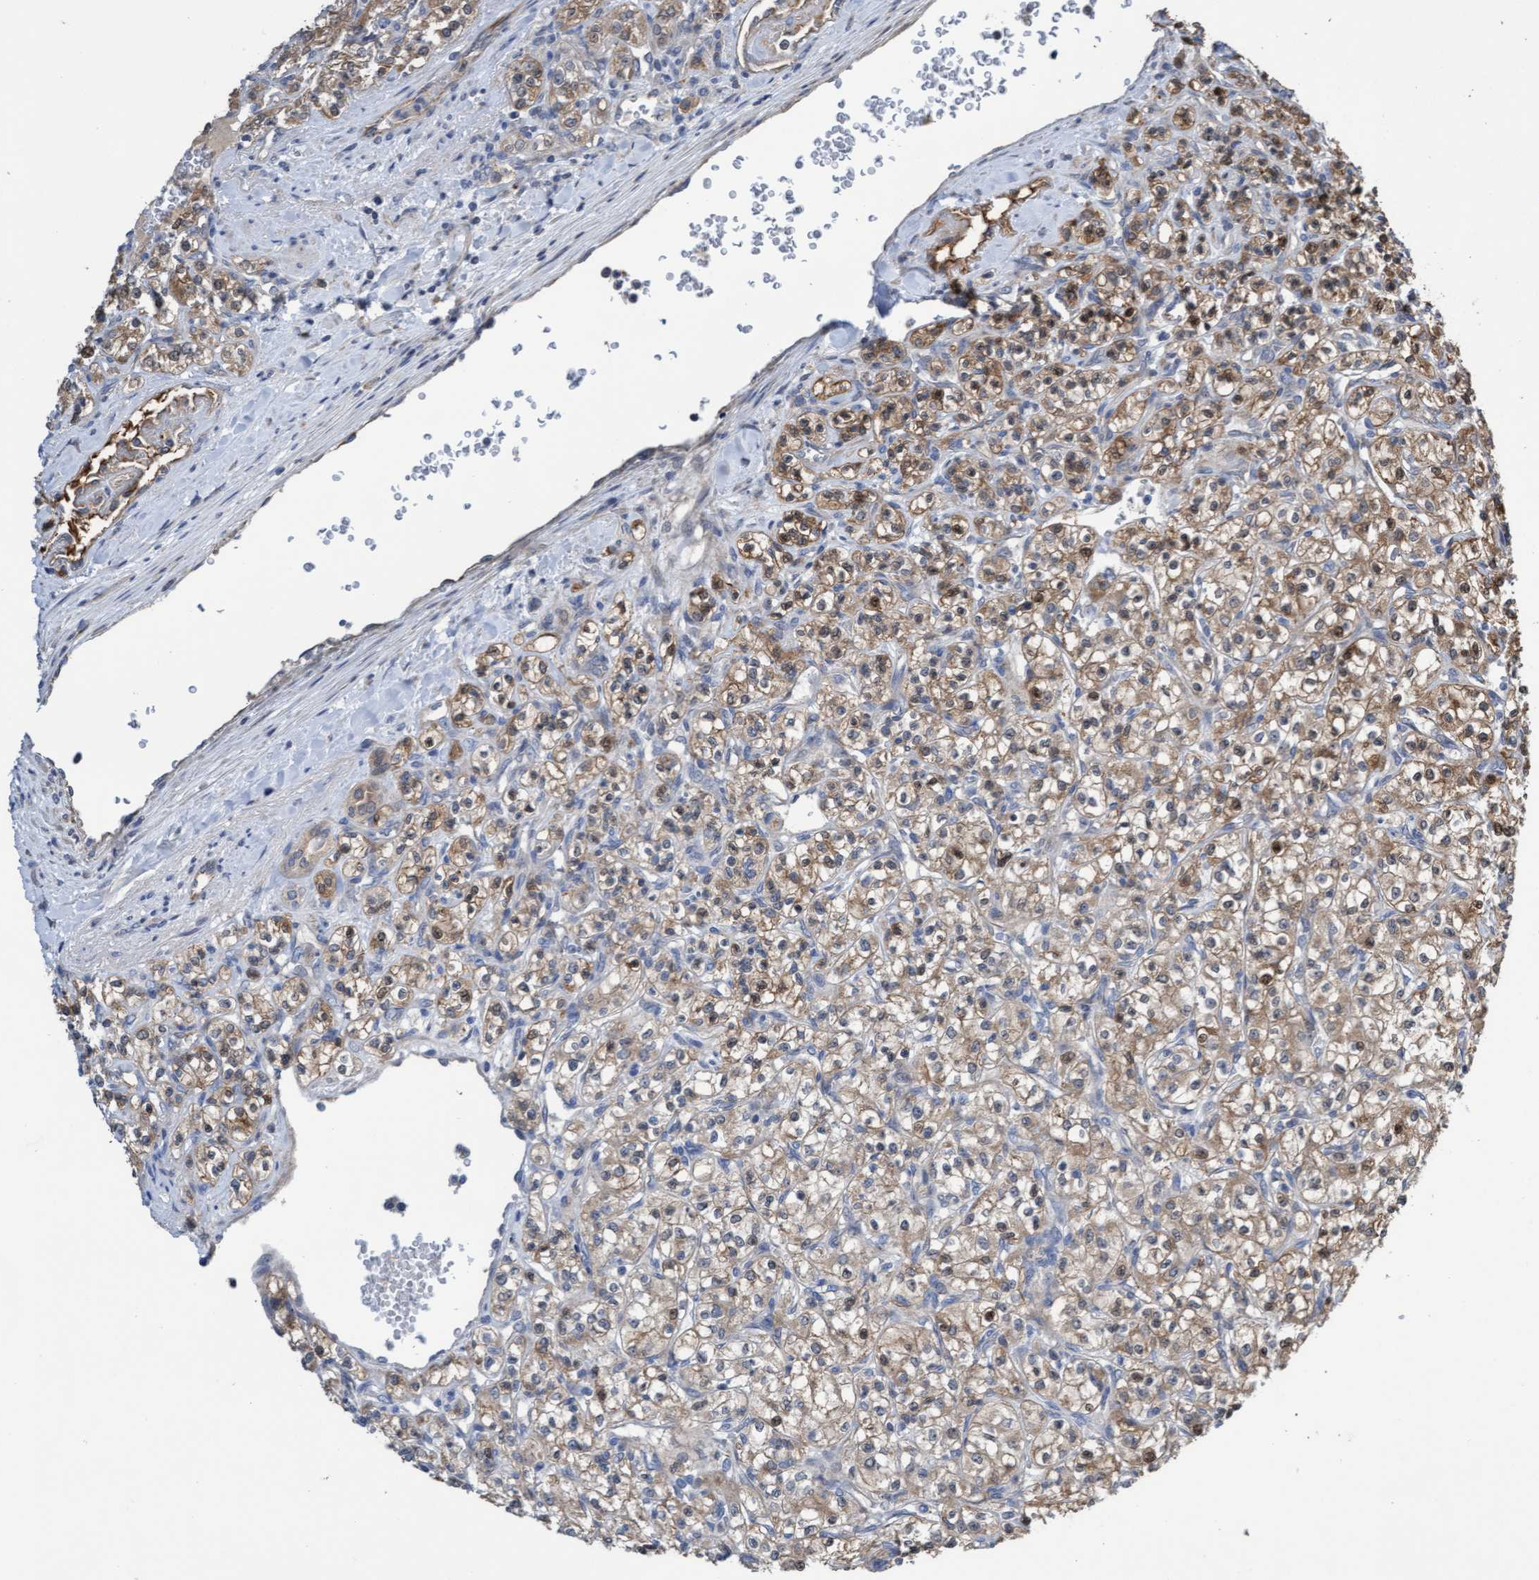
{"staining": {"intensity": "weak", "quantity": ">75%", "location": "cytoplasmic/membranous"}, "tissue": "renal cancer", "cell_type": "Tumor cells", "image_type": "cancer", "snomed": [{"axis": "morphology", "description": "Adenocarcinoma, NOS"}, {"axis": "topography", "description": "Kidney"}], "caption": "High-magnification brightfield microscopy of renal cancer (adenocarcinoma) stained with DAB (3,3'-diaminobenzidine) (brown) and counterstained with hematoxylin (blue). tumor cells exhibit weak cytoplasmic/membranous positivity is appreciated in approximately>75% of cells. Immunohistochemistry stains the protein of interest in brown and the nuclei are stained blue.", "gene": "ITFG1", "patient": {"sex": "male", "age": 77}}